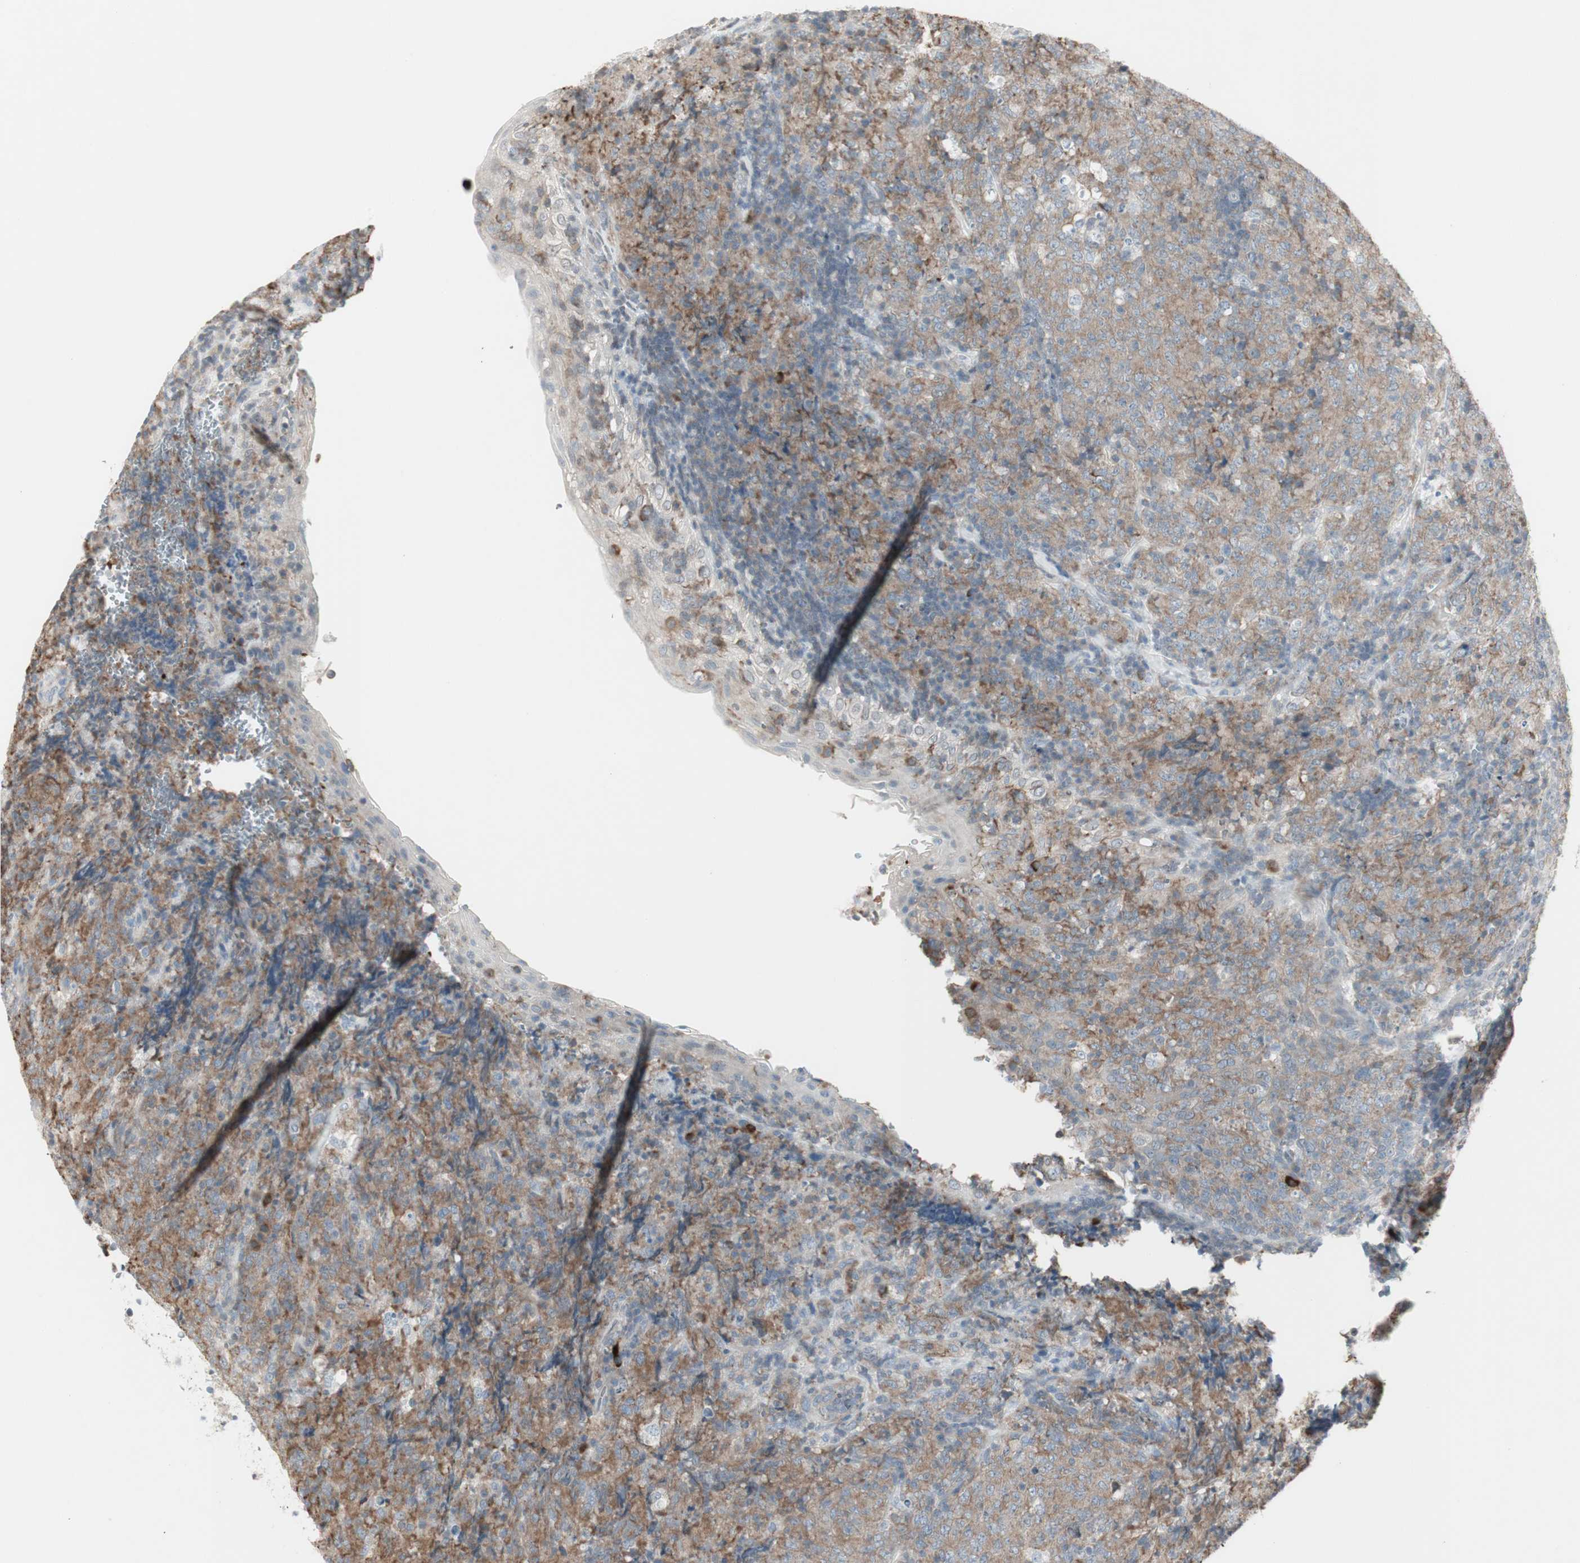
{"staining": {"intensity": "moderate", "quantity": "25%-75%", "location": "cytoplasmic/membranous"}, "tissue": "lymphoma", "cell_type": "Tumor cells", "image_type": "cancer", "snomed": [{"axis": "morphology", "description": "Malignant lymphoma, non-Hodgkin's type, High grade"}, {"axis": "topography", "description": "Tonsil"}], "caption": "A brown stain shows moderate cytoplasmic/membranous positivity of a protein in human lymphoma tumor cells. (DAB (3,3'-diaminobenzidine) = brown stain, brightfield microscopy at high magnification).", "gene": "MAP4K4", "patient": {"sex": "female", "age": 36}}